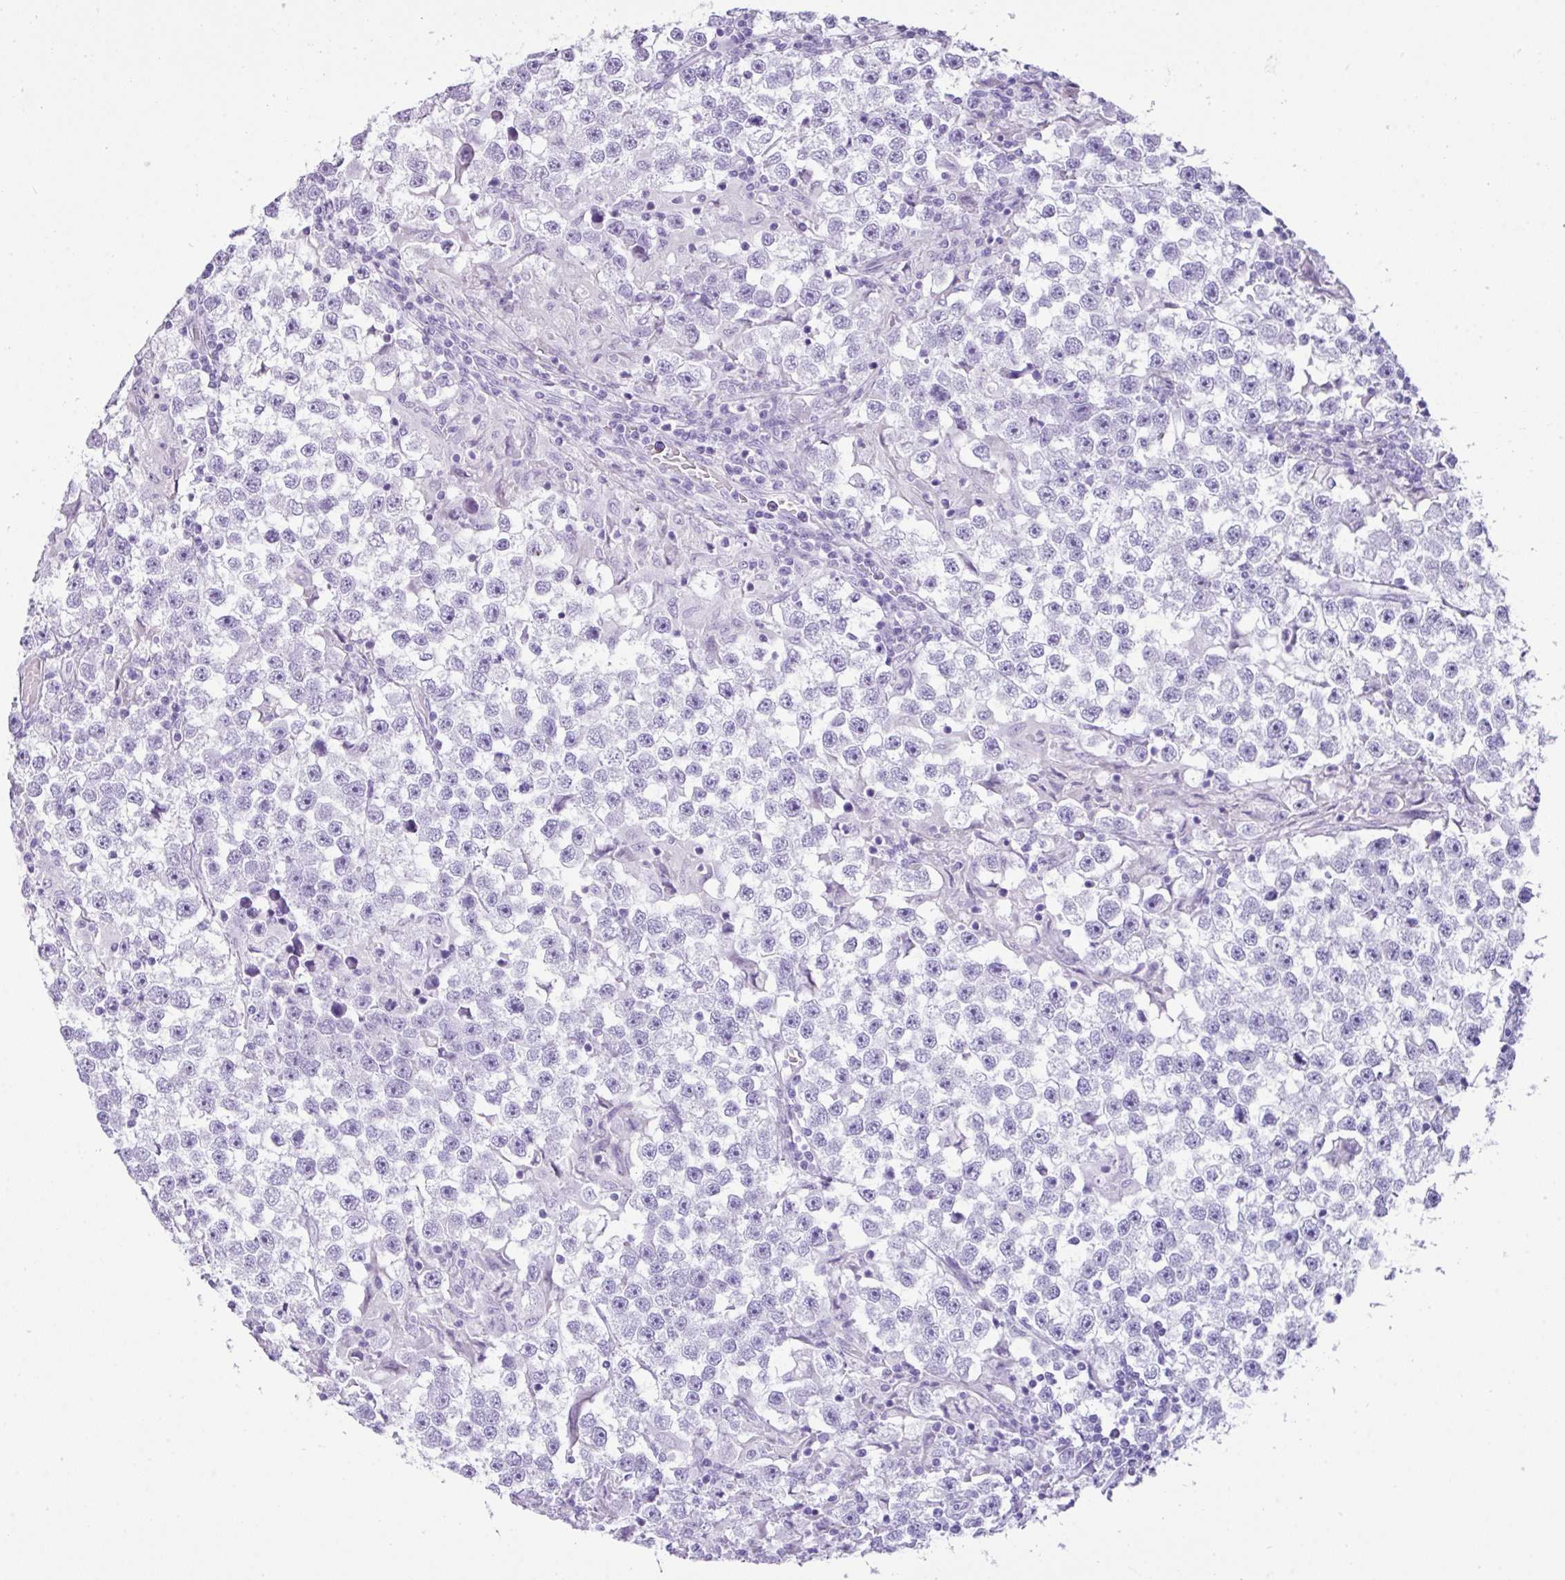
{"staining": {"intensity": "negative", "quantity": "none", "location": "none"}, "tissue": "testis cancer", "cell_type": "Tumor cells", "image_type": "cancer", "snomed": [{"axis": "morphology", "description": "Seminoma, NOS"}, {"axis": "topography", "description": "Testis"}], "caption": "Testis cancer was stained to show a protein in brown. There is no significant expression in tumor cells. The staining was performed using DAB to visualize the protein expression in brown, while the nuclei were stained in blue with hematoxylin (Magnification: 20x).", "gene": "TNP1", "patient": {"sex": "male", "age": 46}}